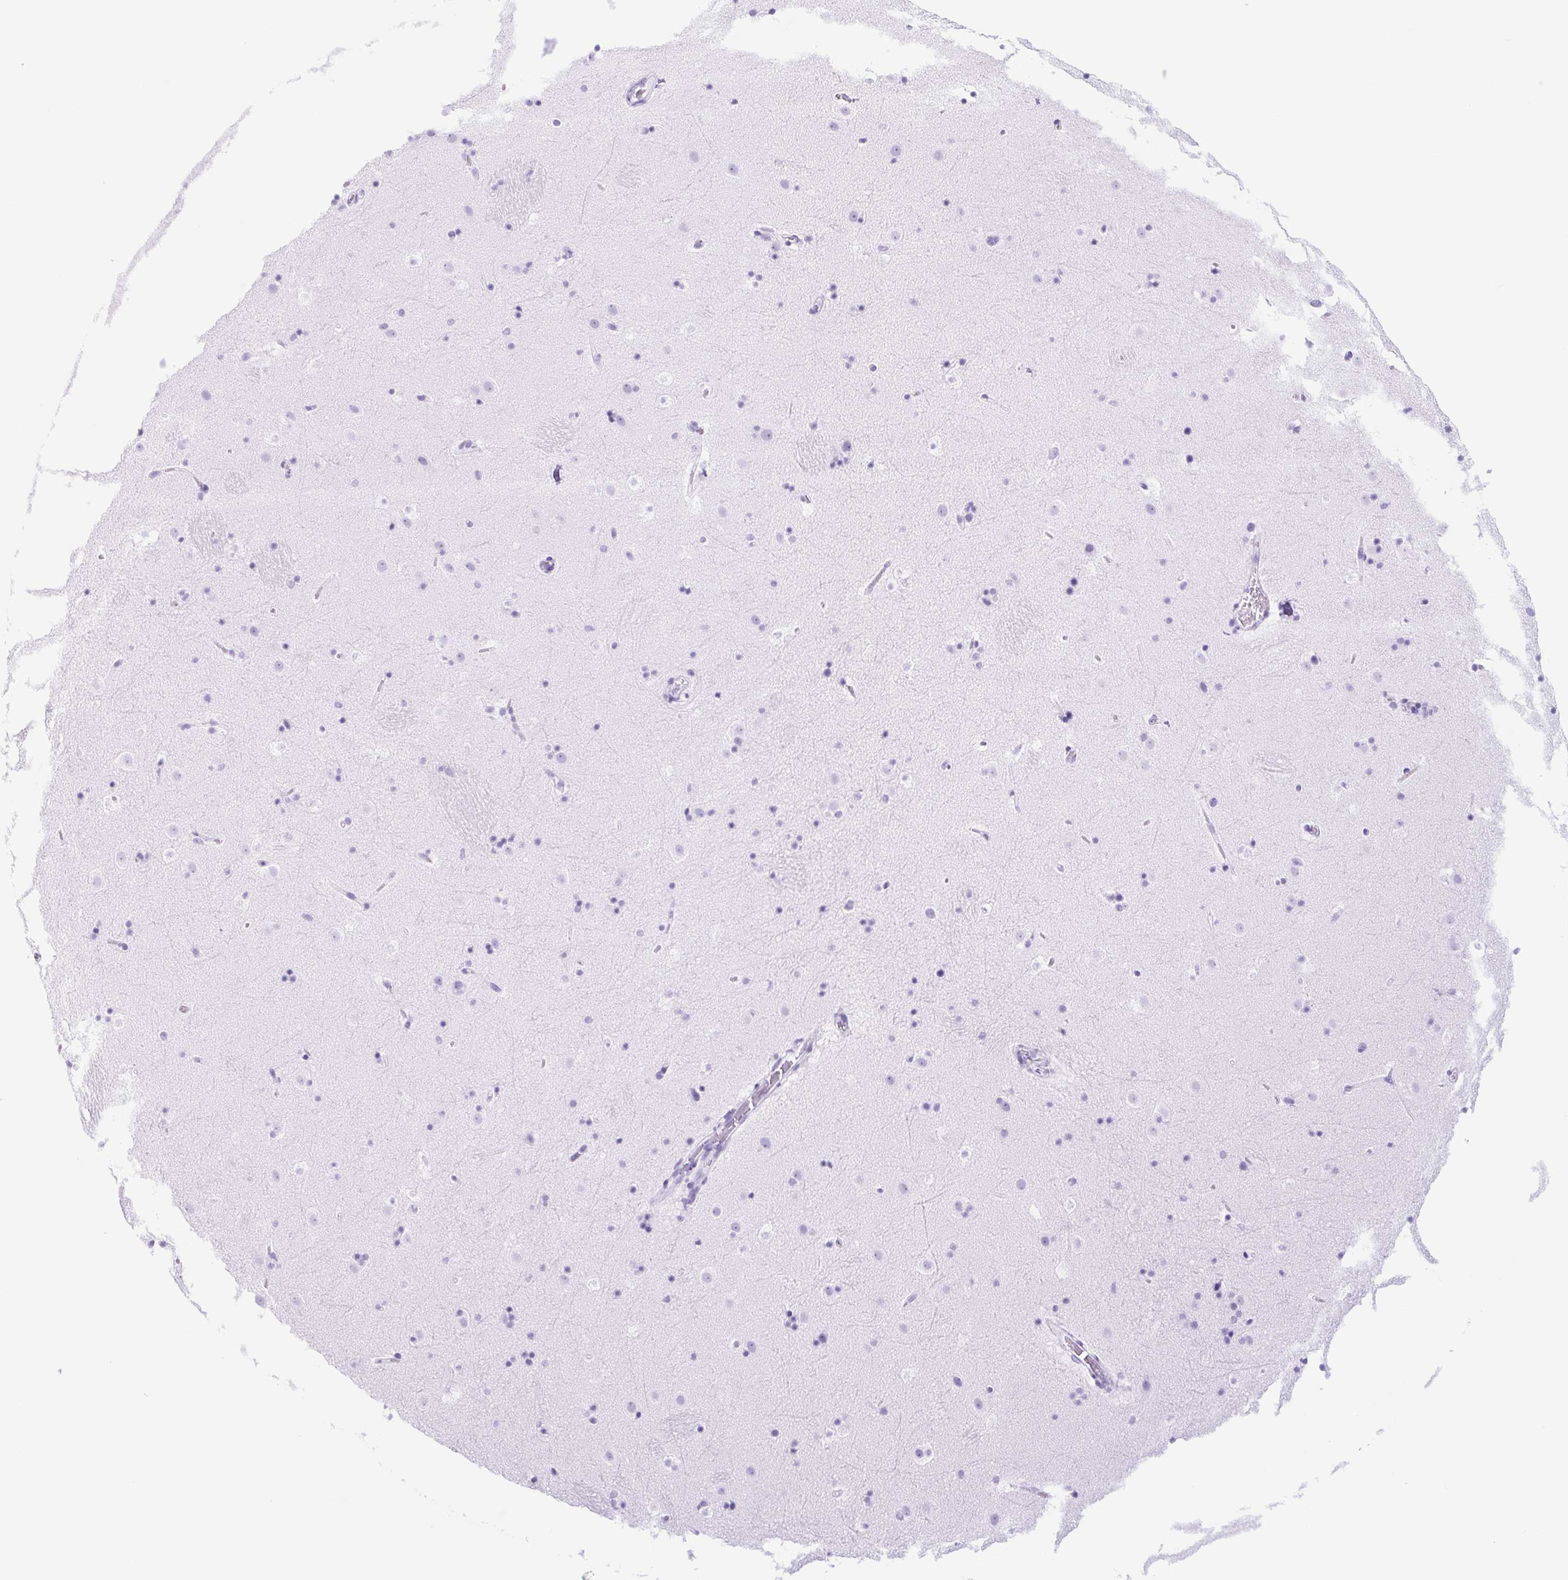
{"staining": {"intensity": "negative", "quantity": "none", "location": "none"}, "tissue": "caudate", "cell_type": "Glial cells", "image_type": "normal", "snomed": [{"axis": "morphology", "description": "Normal tissue, NOS"}, {"axis": "topography", "description": "Lateral ventricle wall"}], "caption": "IHC of unremarkable caudate shows no positivity in glial cells.", "gene": "CYP21A2", "patient": {"sex": "male", "age": 37}}